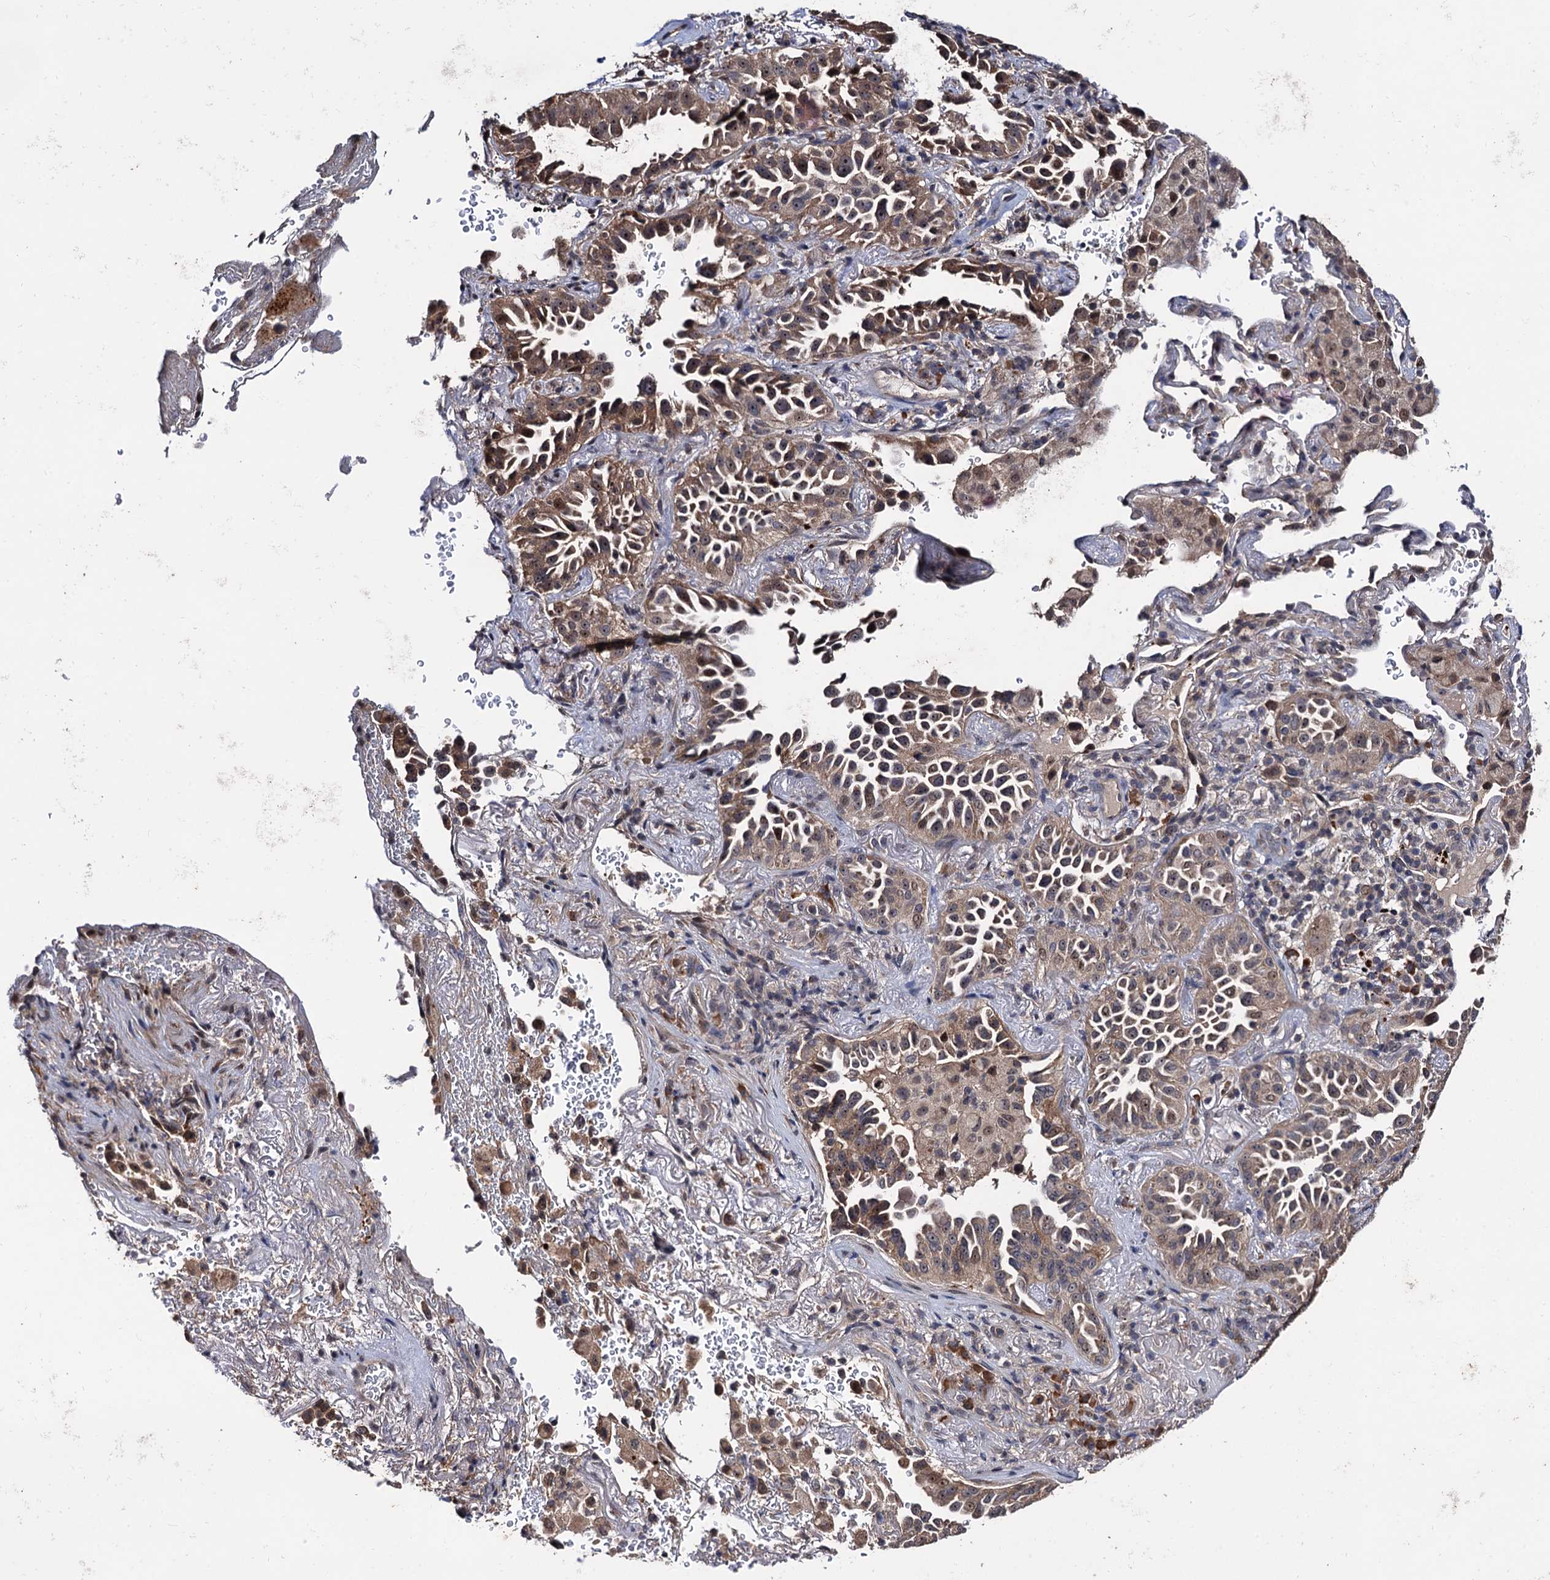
{"staining": {"intensity": "weak", "quantity": ">75%", "location": "cytoplasmic/membranous"}, "tissue": "lung cancer", "cell_type": "Tumor cells", "image_type": "cancer", "snomed": [{"axis": "morphology", "description": "Adenocarcinoma, NOS"}, {"axis": "topography", "description": "Lung"}], "caption": "A brown stain highlights weak cytoplasmic/membranous staining of a protein in adenocarcinoma (lung) tumor cells.", "gene": "LRRC63", "patient": {"sex": "female", "age": 69}}